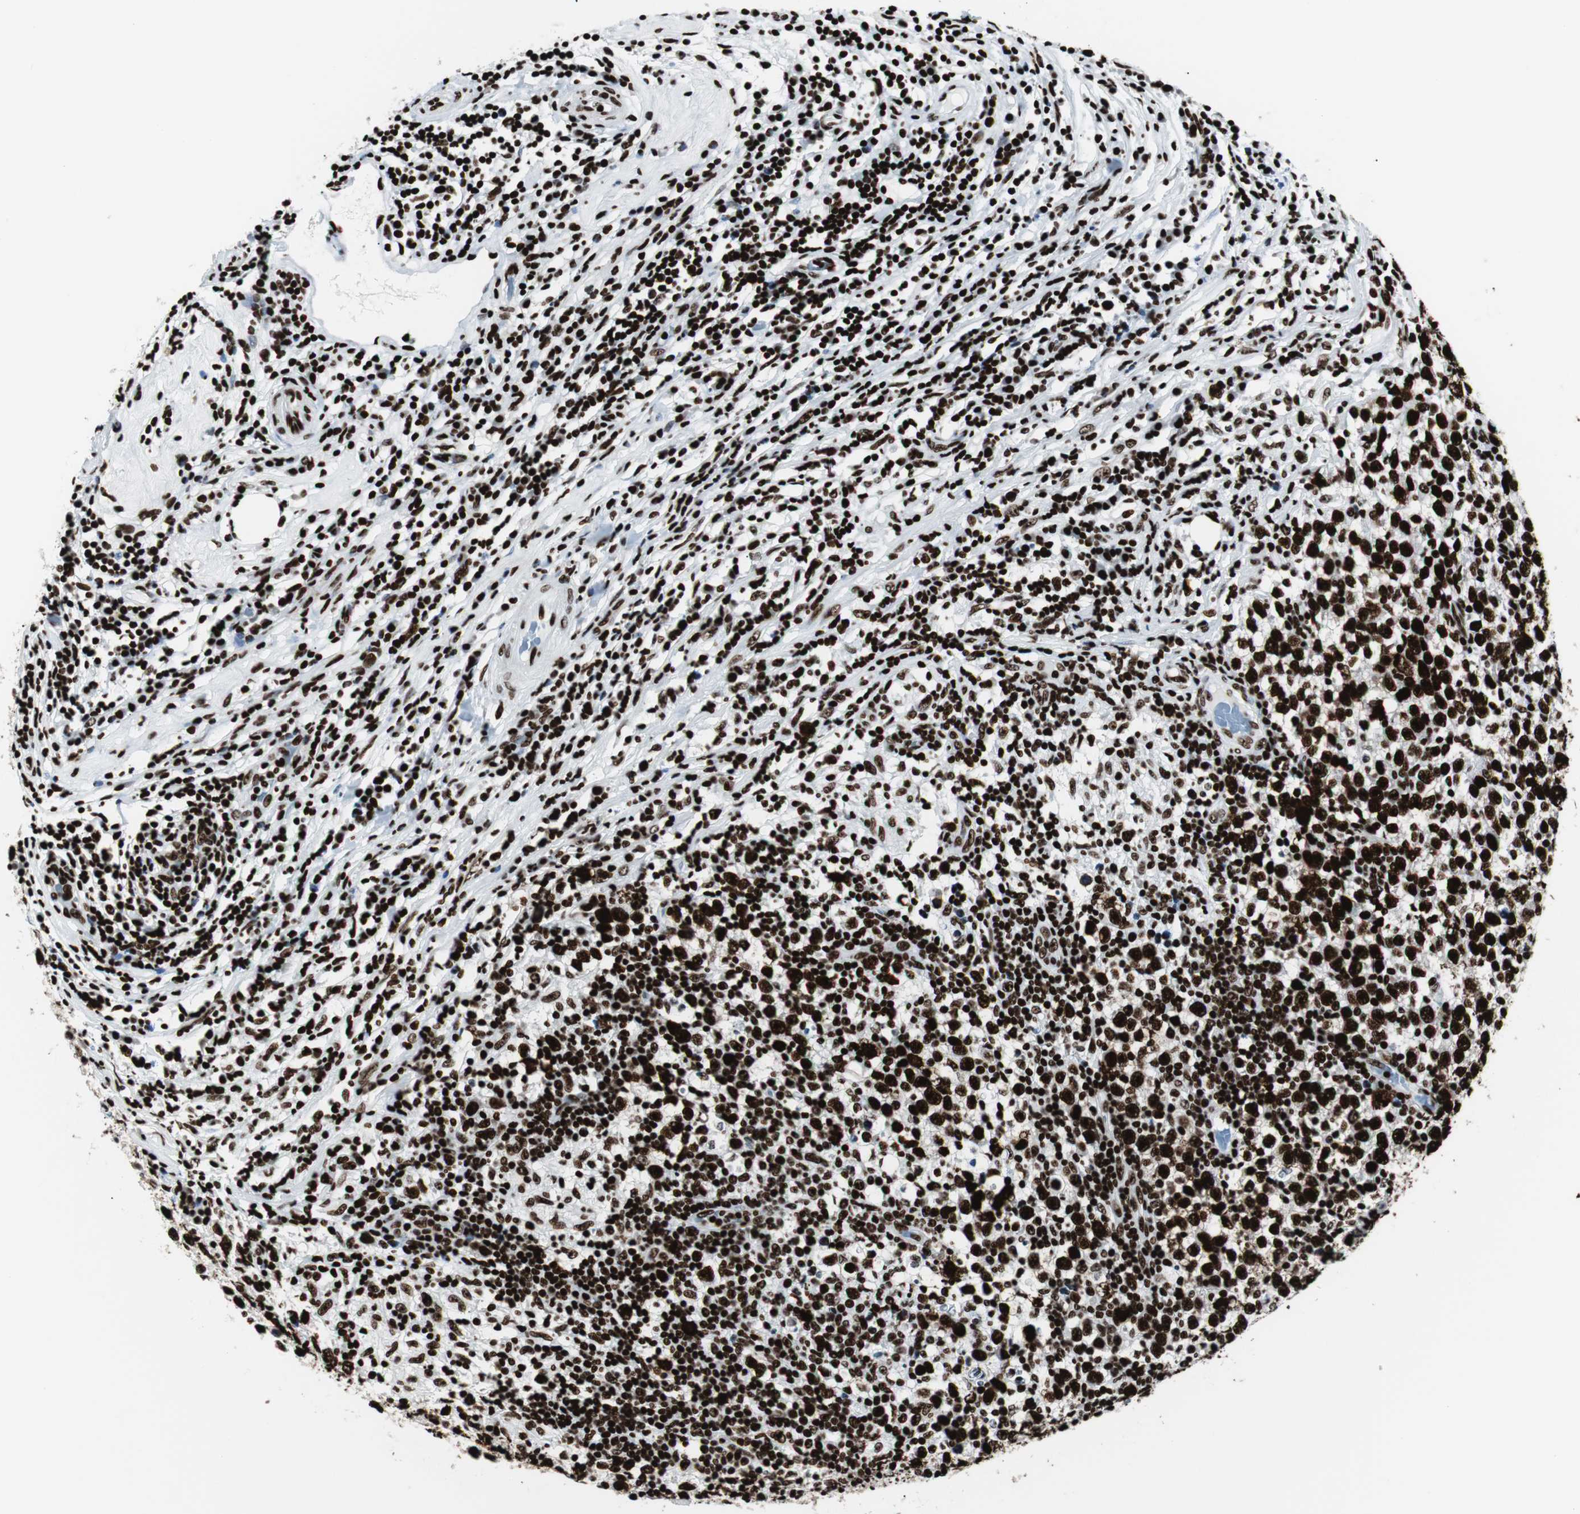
{"staining": {"intensity": "strong", "quantity": ">75%", "location": "nuclear"}, "tissue": "testis cancer", "cell_type": "Tumor cells", "image_type": "cancer", "snomed": [{"axis": "morphology", "description": "Seminoma, NOS"}, {"axis": "topography", "description": "Testis"}], "caption": "Human testis cancer (seminoma) stained for a protein (brown) shows strong nuclear positive positivity in about >75% of tumor cells.", "gene": "NCL", "patient": {"sex": "male", "age": 43}}